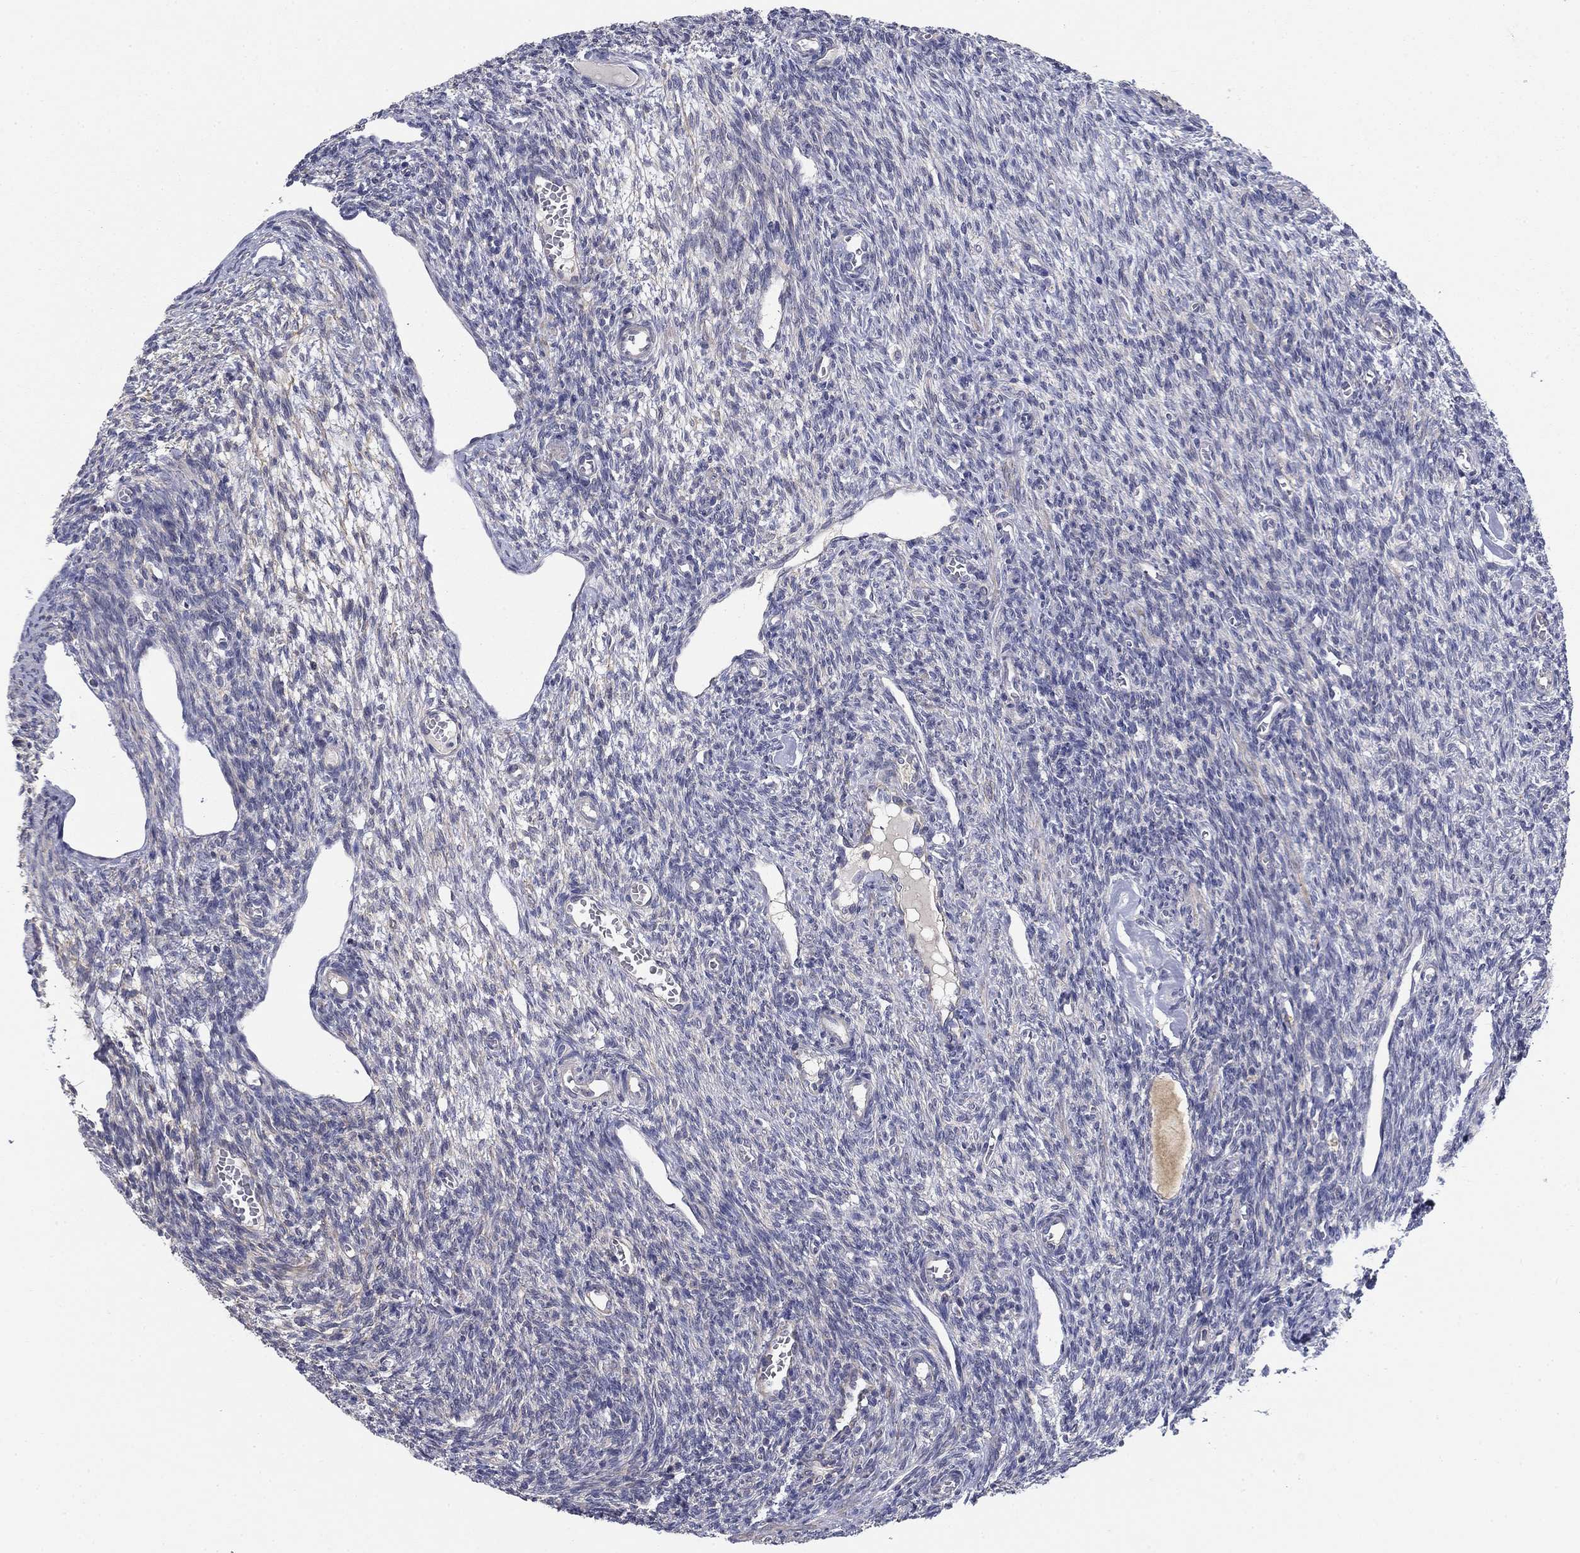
{"staining": {"intensity": "negative", "quantity": "none", "location": "none"}, "tissue": "ovary", "cell_type": "Ovarian stroma cells", "image_type": "normal", "snomed": [{"axis": "morphology", "description": "Normal tissue, NOS"}, {"axis": "topography", "description": "Ovary"}], "caption": "Immunohistochemistry (IHC) photomicrograph of normal human ovary stained for a protein (brown), which displays no staining in ovarian stroma cells. (Stains: DAB (3,3'-diaminobenzidine) immunohistochemistry (IHC) with hematoxylin counter stain, Microscopy: brightfield microscopy at high magnification).", "gene": "GRK7", "patient": {"sex": "female", "age": 27}}